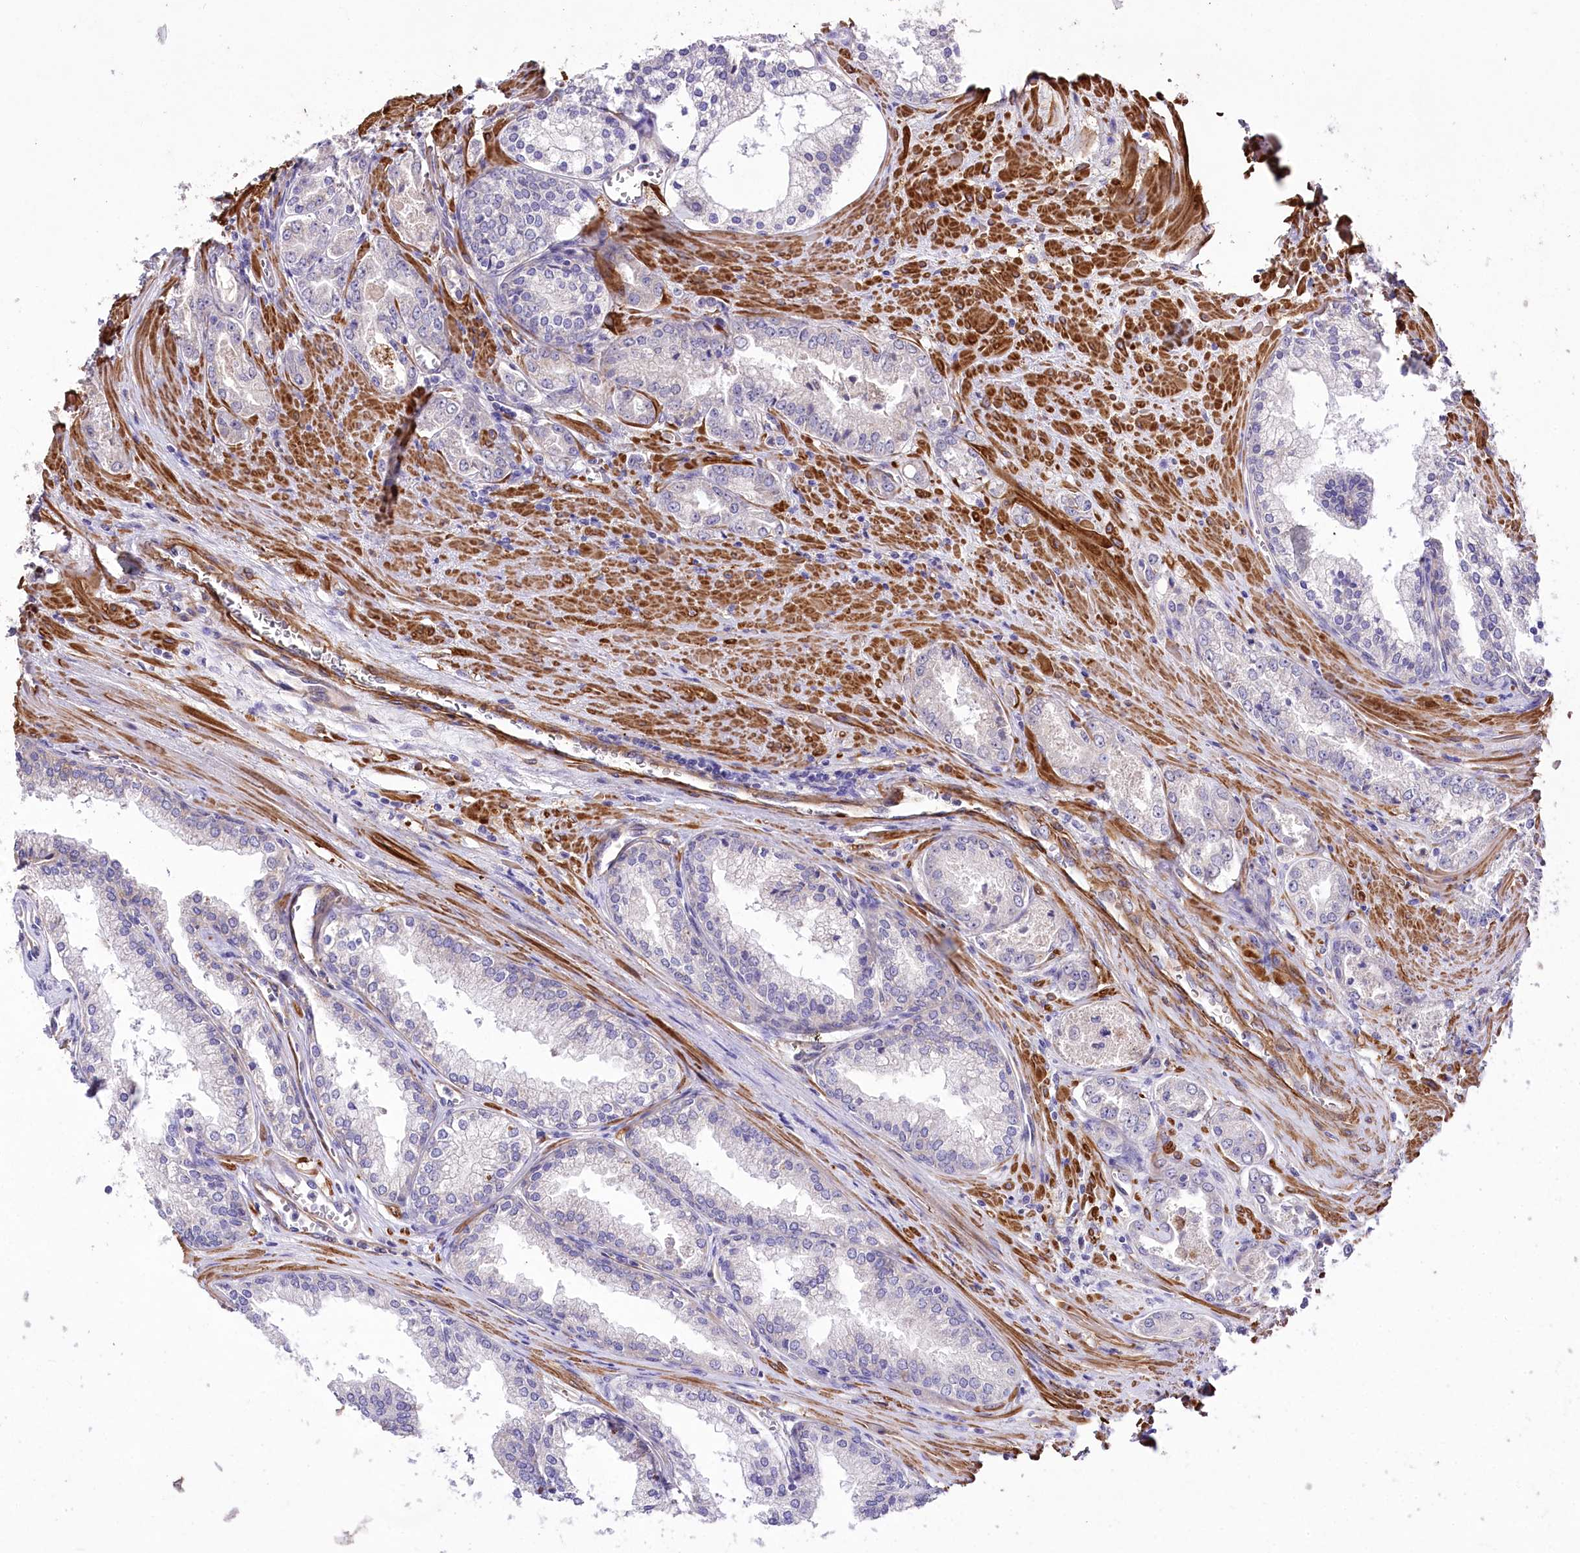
{"staining": {"intensity": "negative", "quantity": "none", "location": "none"}, "tissue": "prostate cancer", "cell_type": "Tumor cells", "image_type": "cancer", "snomed": [{"axis": "morphology", "description": "Adenocarcinoma, High grade"}, {"axis": "topography", "description": "Prostate"}], "caption": "Prostate high-grade adenocarcinoma stained for a protein using immunohistochemistry (IHC) displays no expression tumor cells.", "gene": "RDH16", "patient": {"sex": "male", "age": 72}}